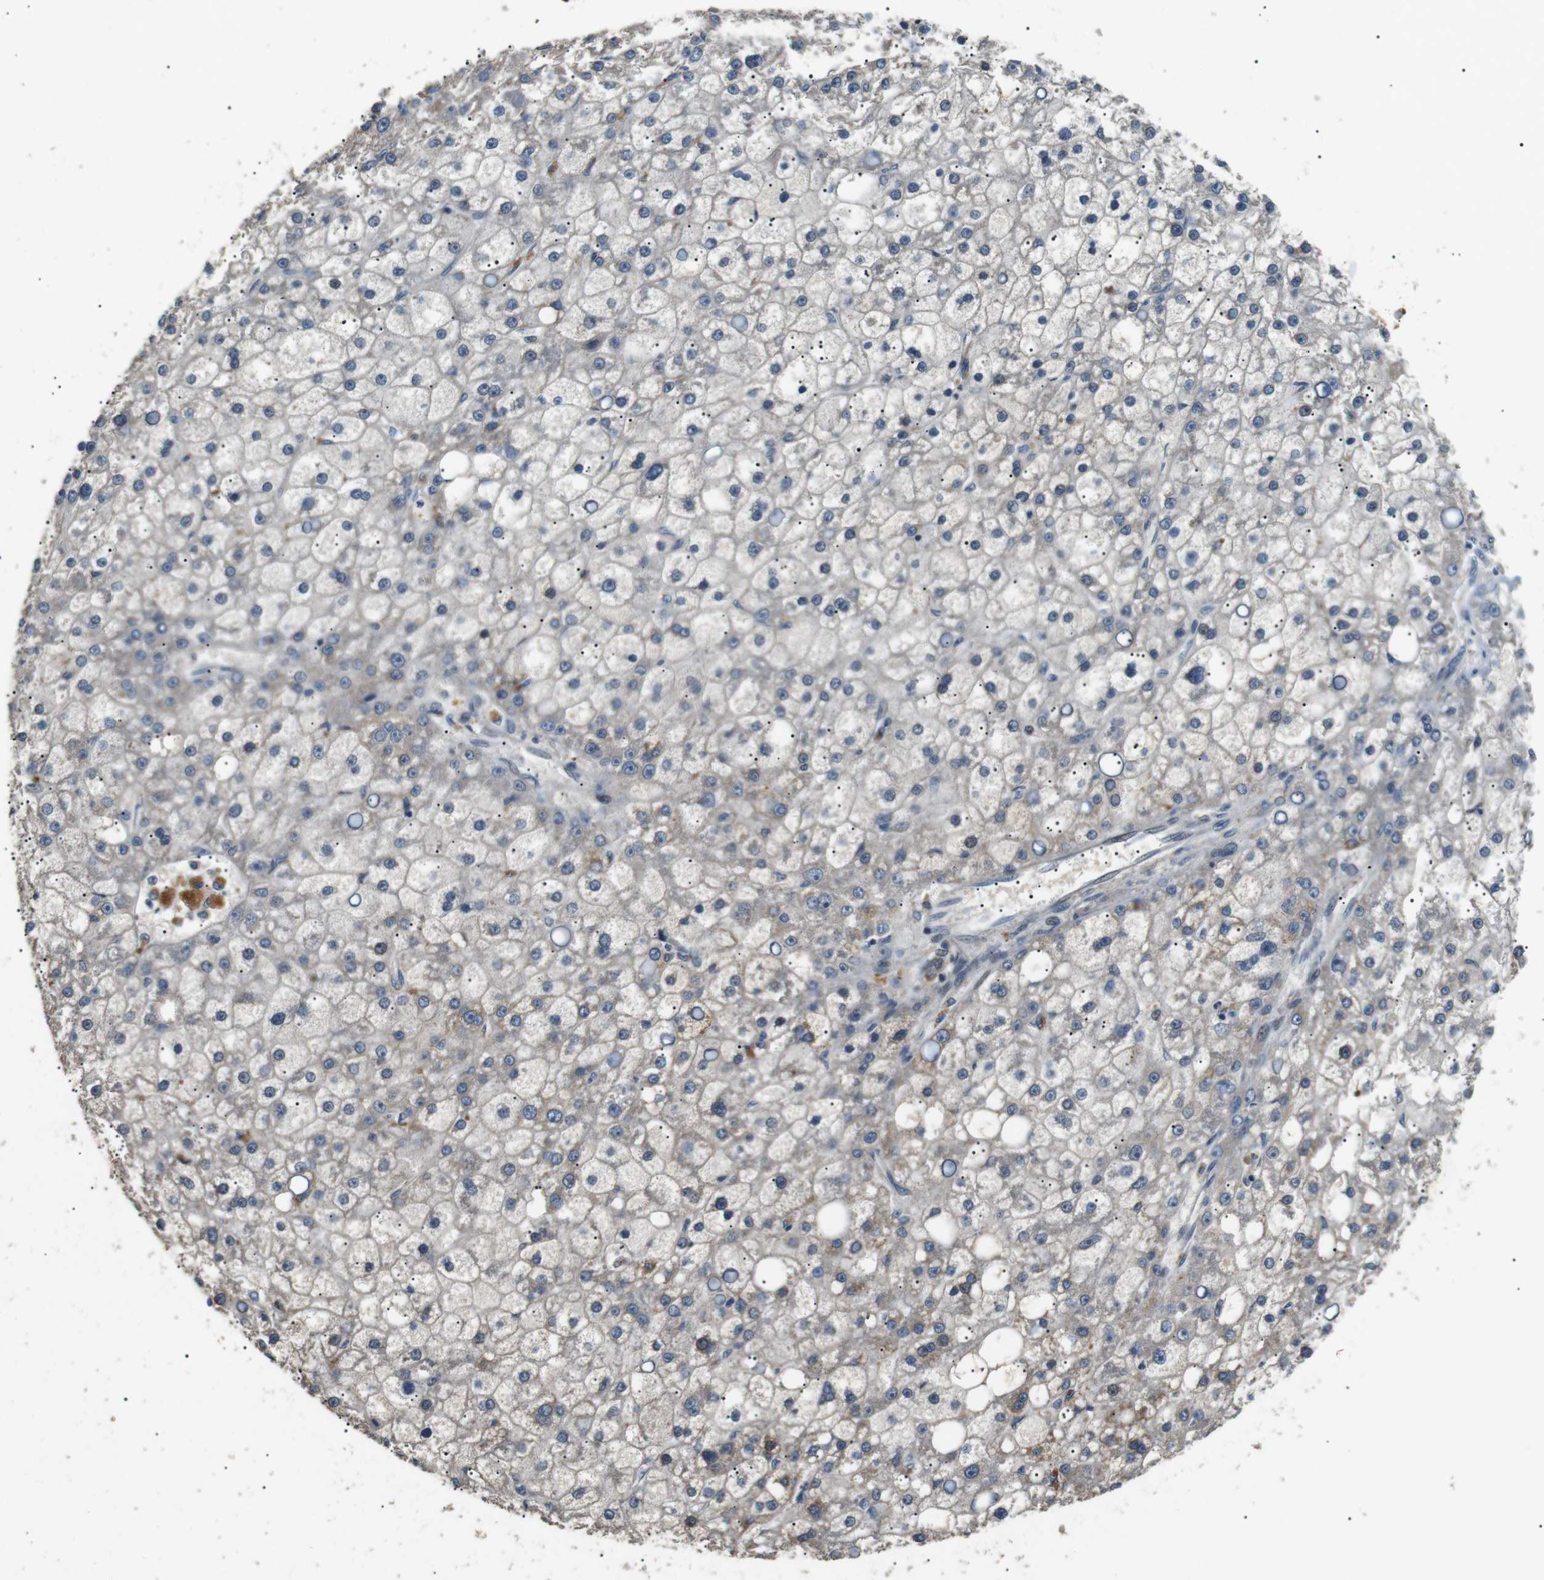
{"staining": {"intensity": "negative", "quantity": "none", "location": "none"}, "tissue": "liver cancer", "cell_type": "Tumor cells", "image_type": "cancer", "snomed": [{"axis": "morphology", "description": "Carcinoma, Hepatocellular, NOS"}, {"axis": "topography", "description": "Liver"}], "caption": "This histopathology image is of liver cancer stained with immunohistochemistry to label a protein in brown with the nuclei are counter-stained blue. There is no positivity in tumor cells. (DAB (3,3'-diaminobenzidine) immunohistochemistry (IHC) visualized using brightfield microscopy, high magnification).", "gene": "HSPA13", "patient": {"sex": "male", "age": 67}}